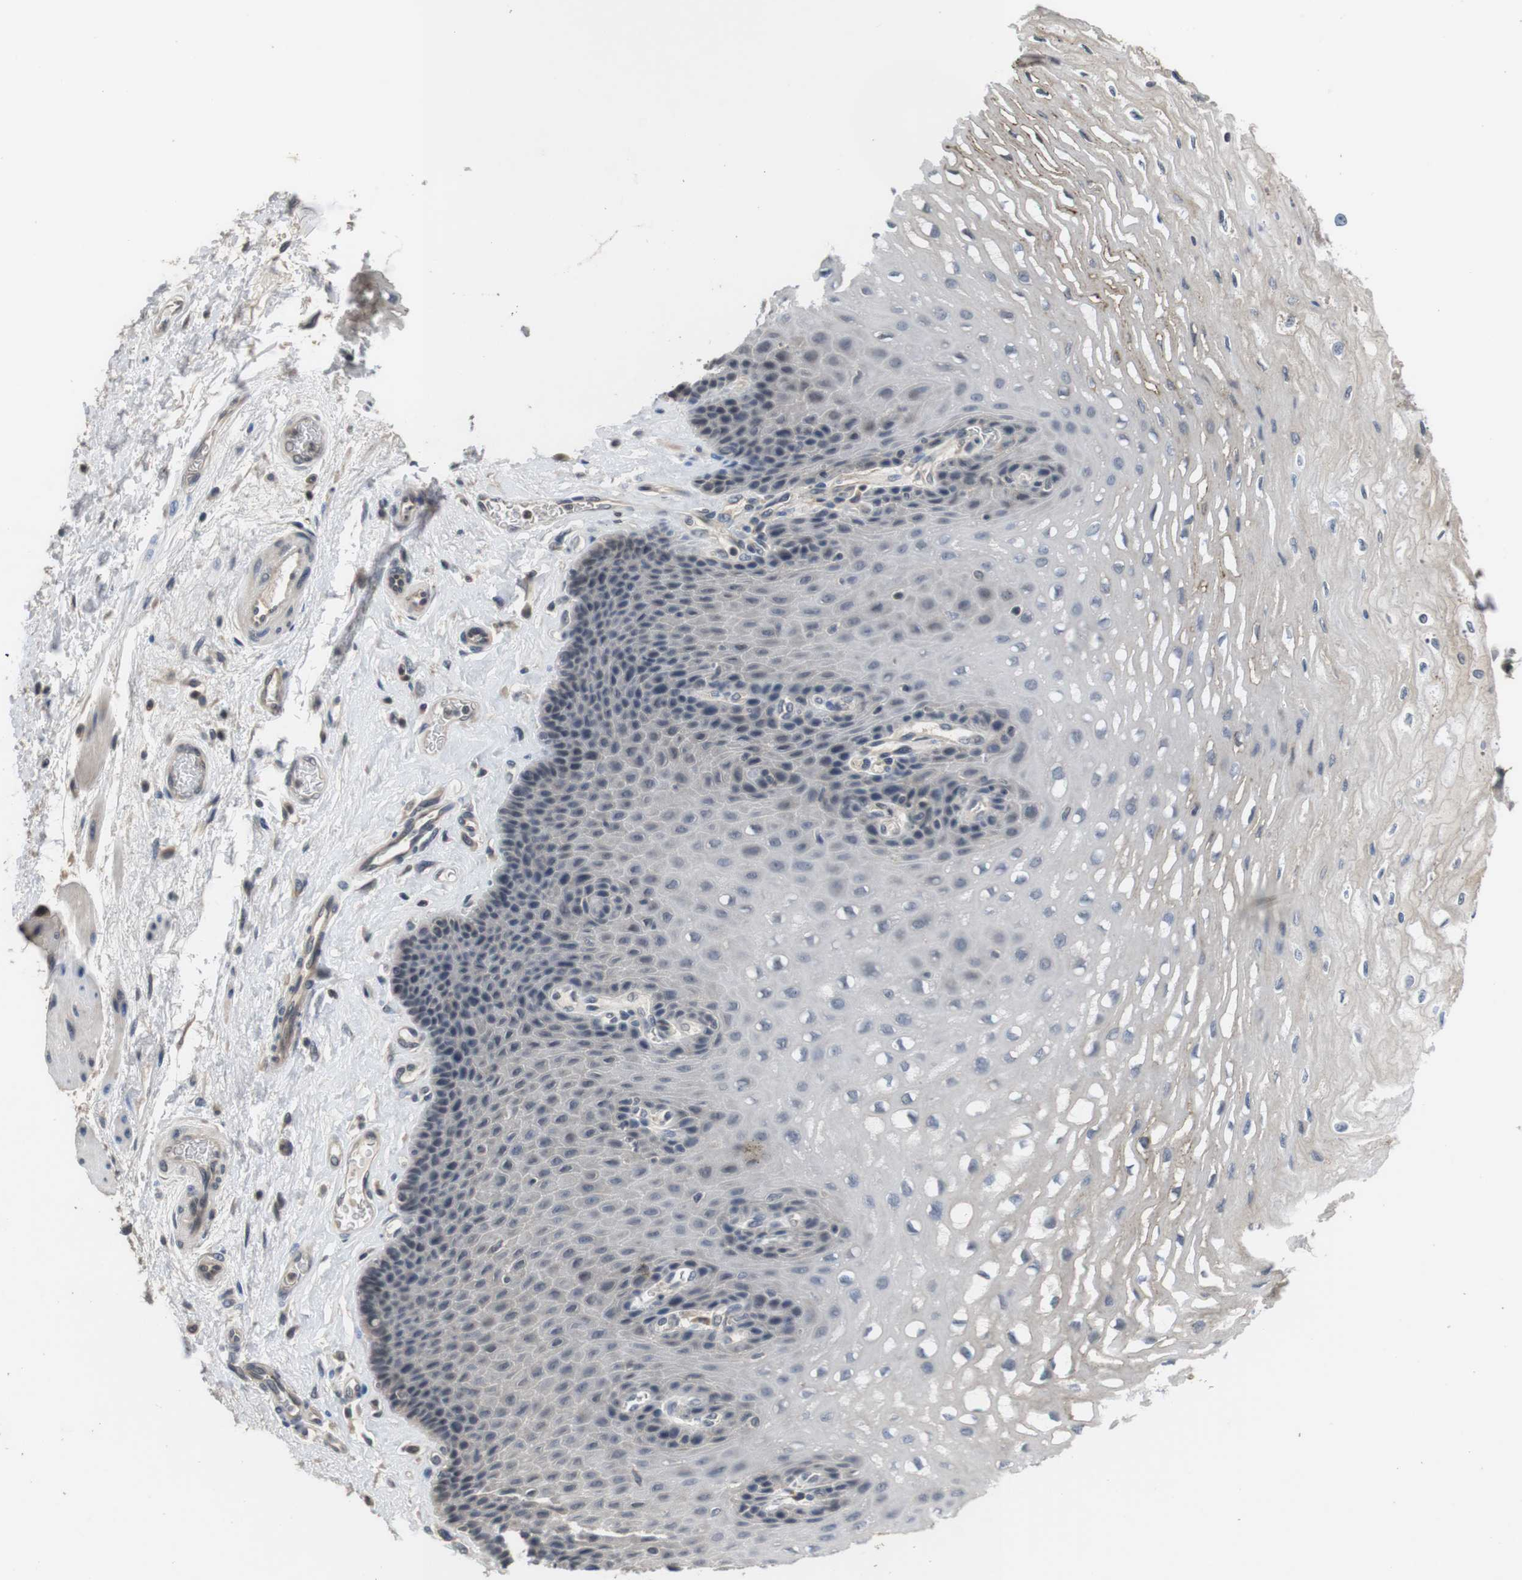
{"staining": {"intensity": "weak", "quantity": "<25%", "location": "cytoplasmic/membranous"}, "tissue": "esophagus", "cell_type": "Squamous epithelial cells", "image_type": "normal", "snomed": [{"axis": "morphology", "description": "Normal tissue, NOS"}, {"axis": "topography", "description": "Esophagus"}], "caption": "Immunohistochemistry (IHC) image of benign human esophagus stained for a protein (brown), which demonstrates no staining in squamous epithelial cells. (DAB (3,3'-diaminobenzidine) IHC, high magnification).", "gene": "FADD", "patient": {"sex": "female", "age": 72}}